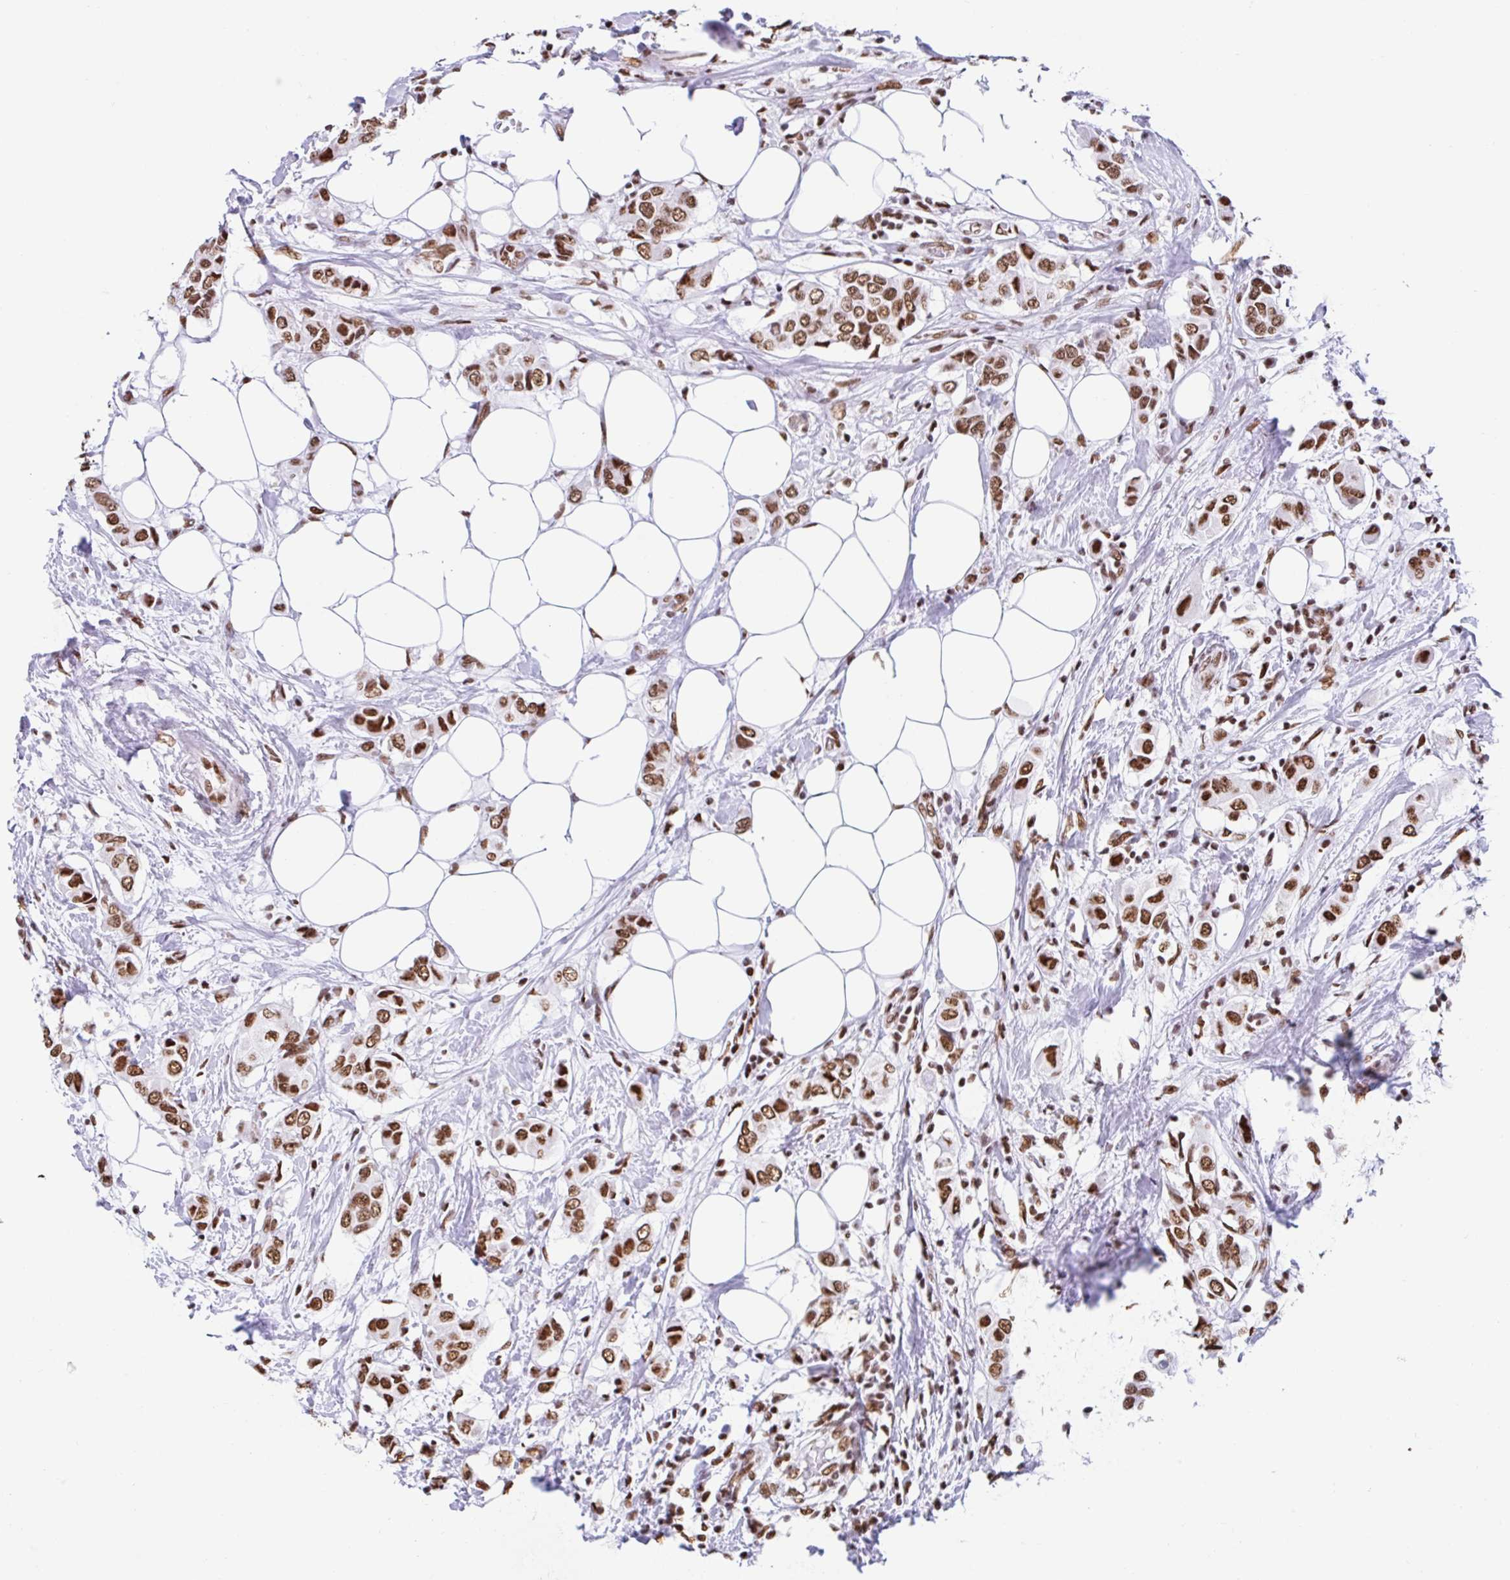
{"staining": {"intensity": "moderate", "quantity": ">75%", "location": "nuclear"}, "tissue": "breast cancer", "cell_type": "Tumor cells", "image_type": "cancer", "snomed": [{"axis": "morphology", "description": "Lobular carcinoma"}, {"axis": "topography", "description": "Breast"}], "caption": "Tumor cells demonstrate medium levels of moderate nuclear positivity in approximately >75% of cells in human breast cancer (lobular carcinoma).", "gene": "KHDRBS1", "patient": {"sex": "female", "age": 51}}